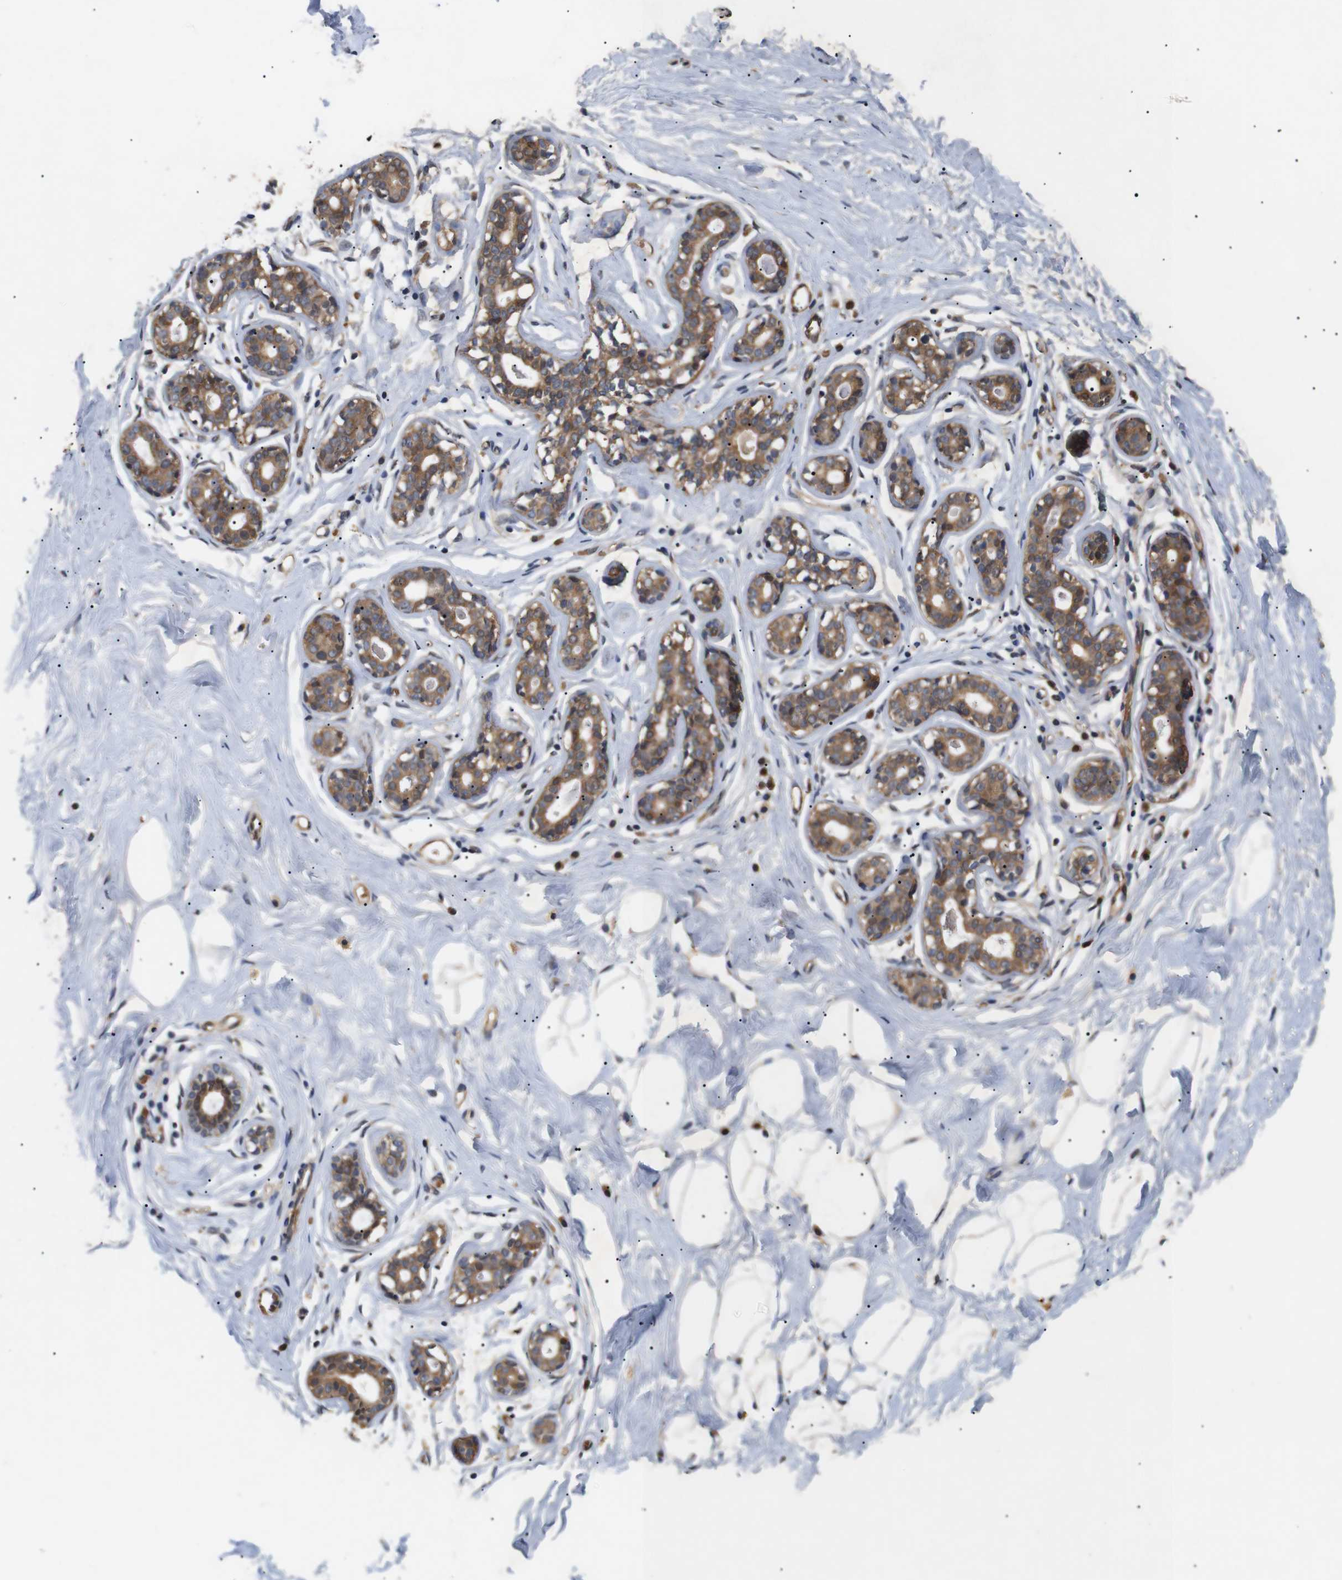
{"staining": {"intensity": "weak", "quantity": "<25%", "location": "cytoplasmic/membranous"}, "tissue": "breast", "cell_type": "Adipocytes", "image_type": "normal", "snomed": [{"axis": "morphology", "description": "Normal tissue, NOS"}, {"axis": "topography", "description": "Breast"}], "caption": "Micrograph shows no significant protein expression in adipocytes of unremarkable breast. (Immunohistochemistry (ihc), brightfield microscopy, high magnification).", "gene": "DDR1", "patient": {"sex": "female", "age": 23}}